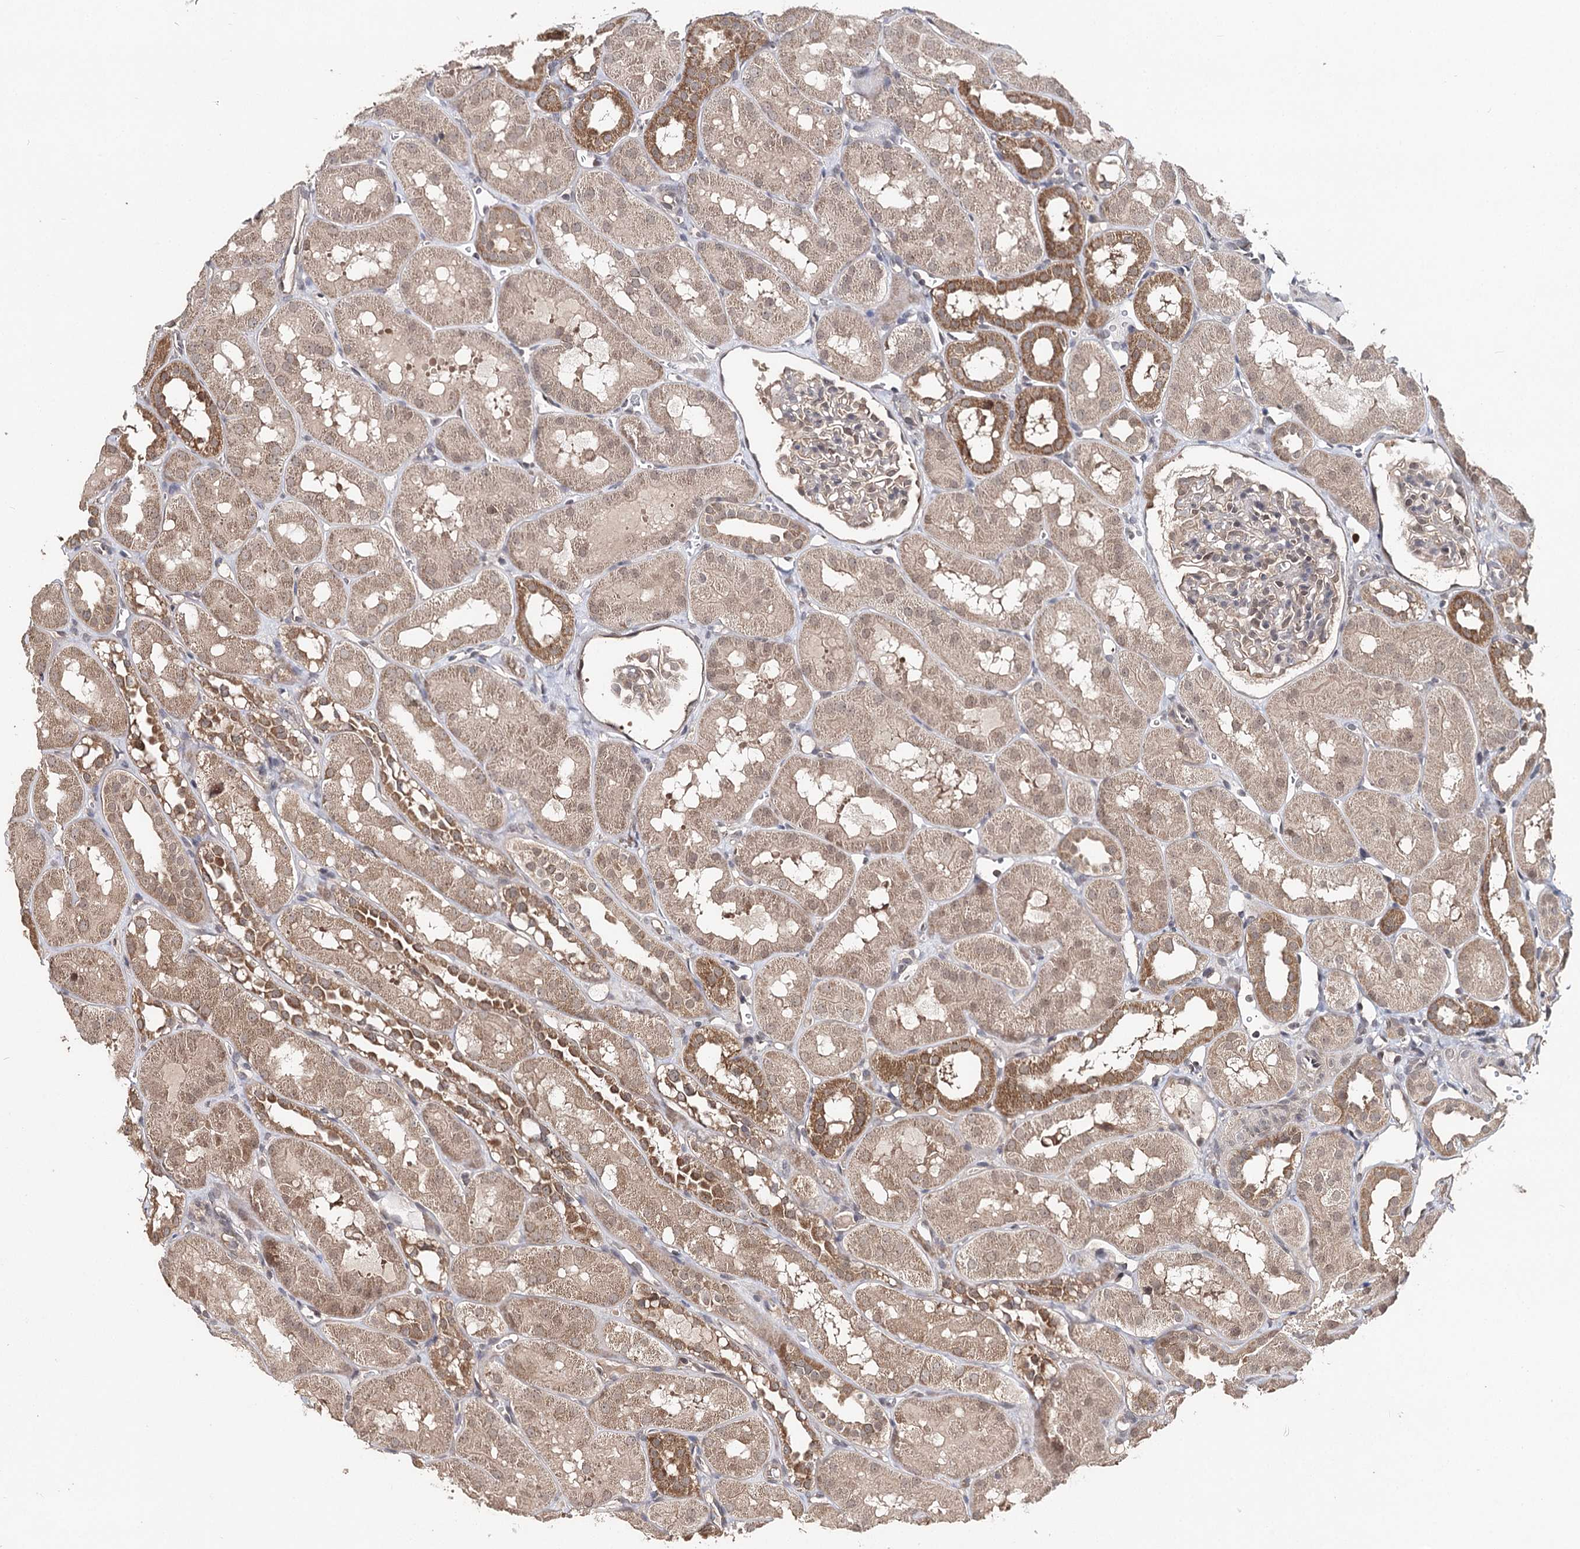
{"staining": {"intensity": "weak", "quantity": "25%-75%", "location": "cytoplasmic/membranous"}, "tissue": "kidney", "cell_type": "Cells in glomeruli", "image_type": "normal", "snomed": [{"axis": "morphology", "description": "Normal tissue, NOS"}, {"axis": "topography", "description": "Kidney"}, {"axis": "topography", "description": "Urinary bladder"}], "caption": "Kidney stained with DAB immunohistochemistry (IHC) exhibits low levels of weak cytoplasmic/membranous staining in about 25%-75% of cells in glomeruli.", "gene": "NOPCHAP1", "patient": {"sex": "male", "age": 16}}